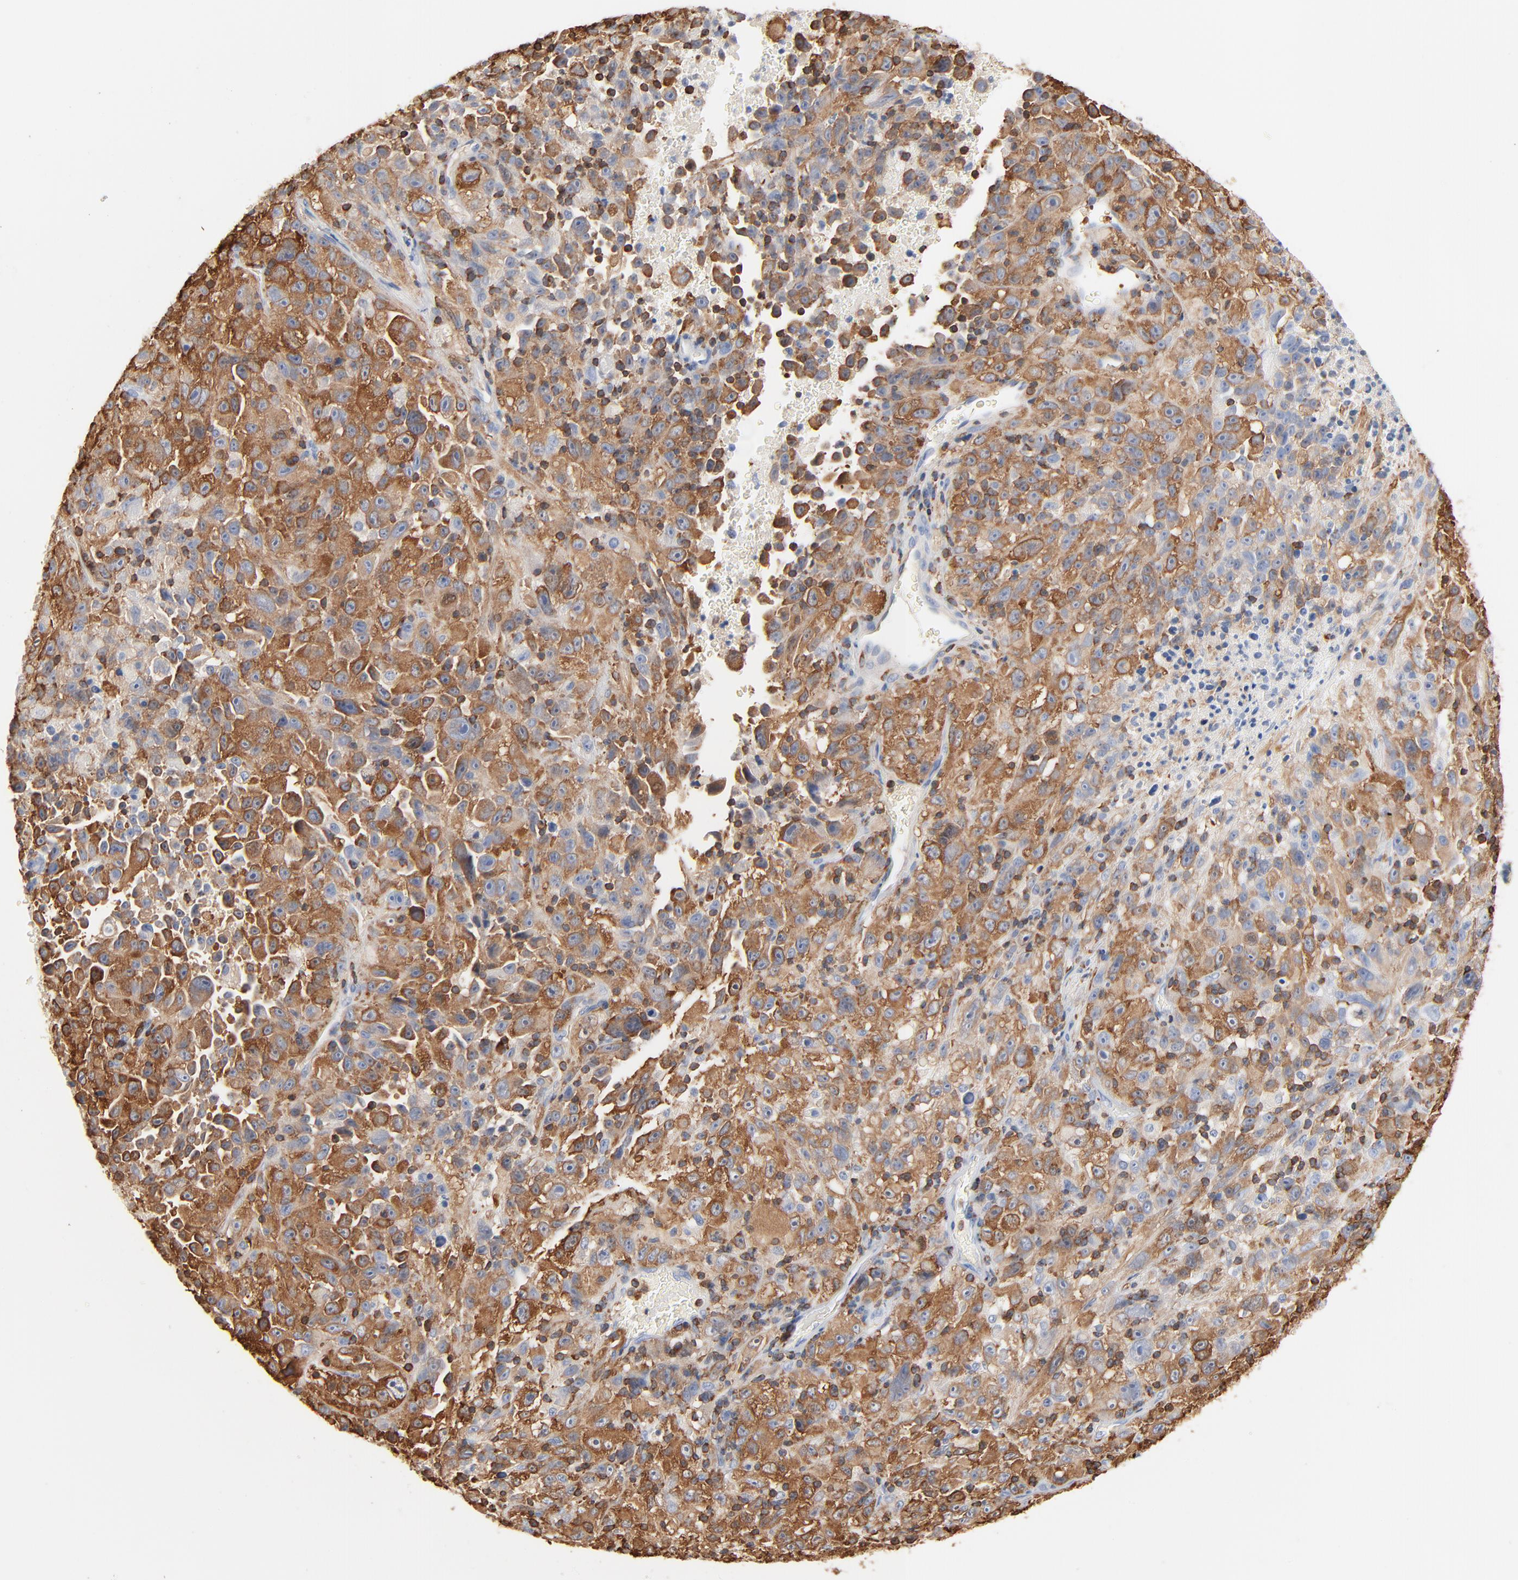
{"staining": {"intensity": "moderate", "quantity": "25%-75%", "location": "cytoplasmic/membranous"}, "tissue": "melanoma", "cell_type": "Tumor cells", "image_type": "cancer", "snomed": [{"axis": "morphology", "description": "Malignant melanoma, Metastatic site"}, {"axis": "topography", "description": "Cerebral cortex"}], "caption": "Melanoma was stained to show a protein in brown. There is medium levels of moderate cytoplasmic/membranous expression in approximately 25%-75% of tumor cells.", "gene": "SH3KBP1", "patient": {"sex": "female", "age": 52}}